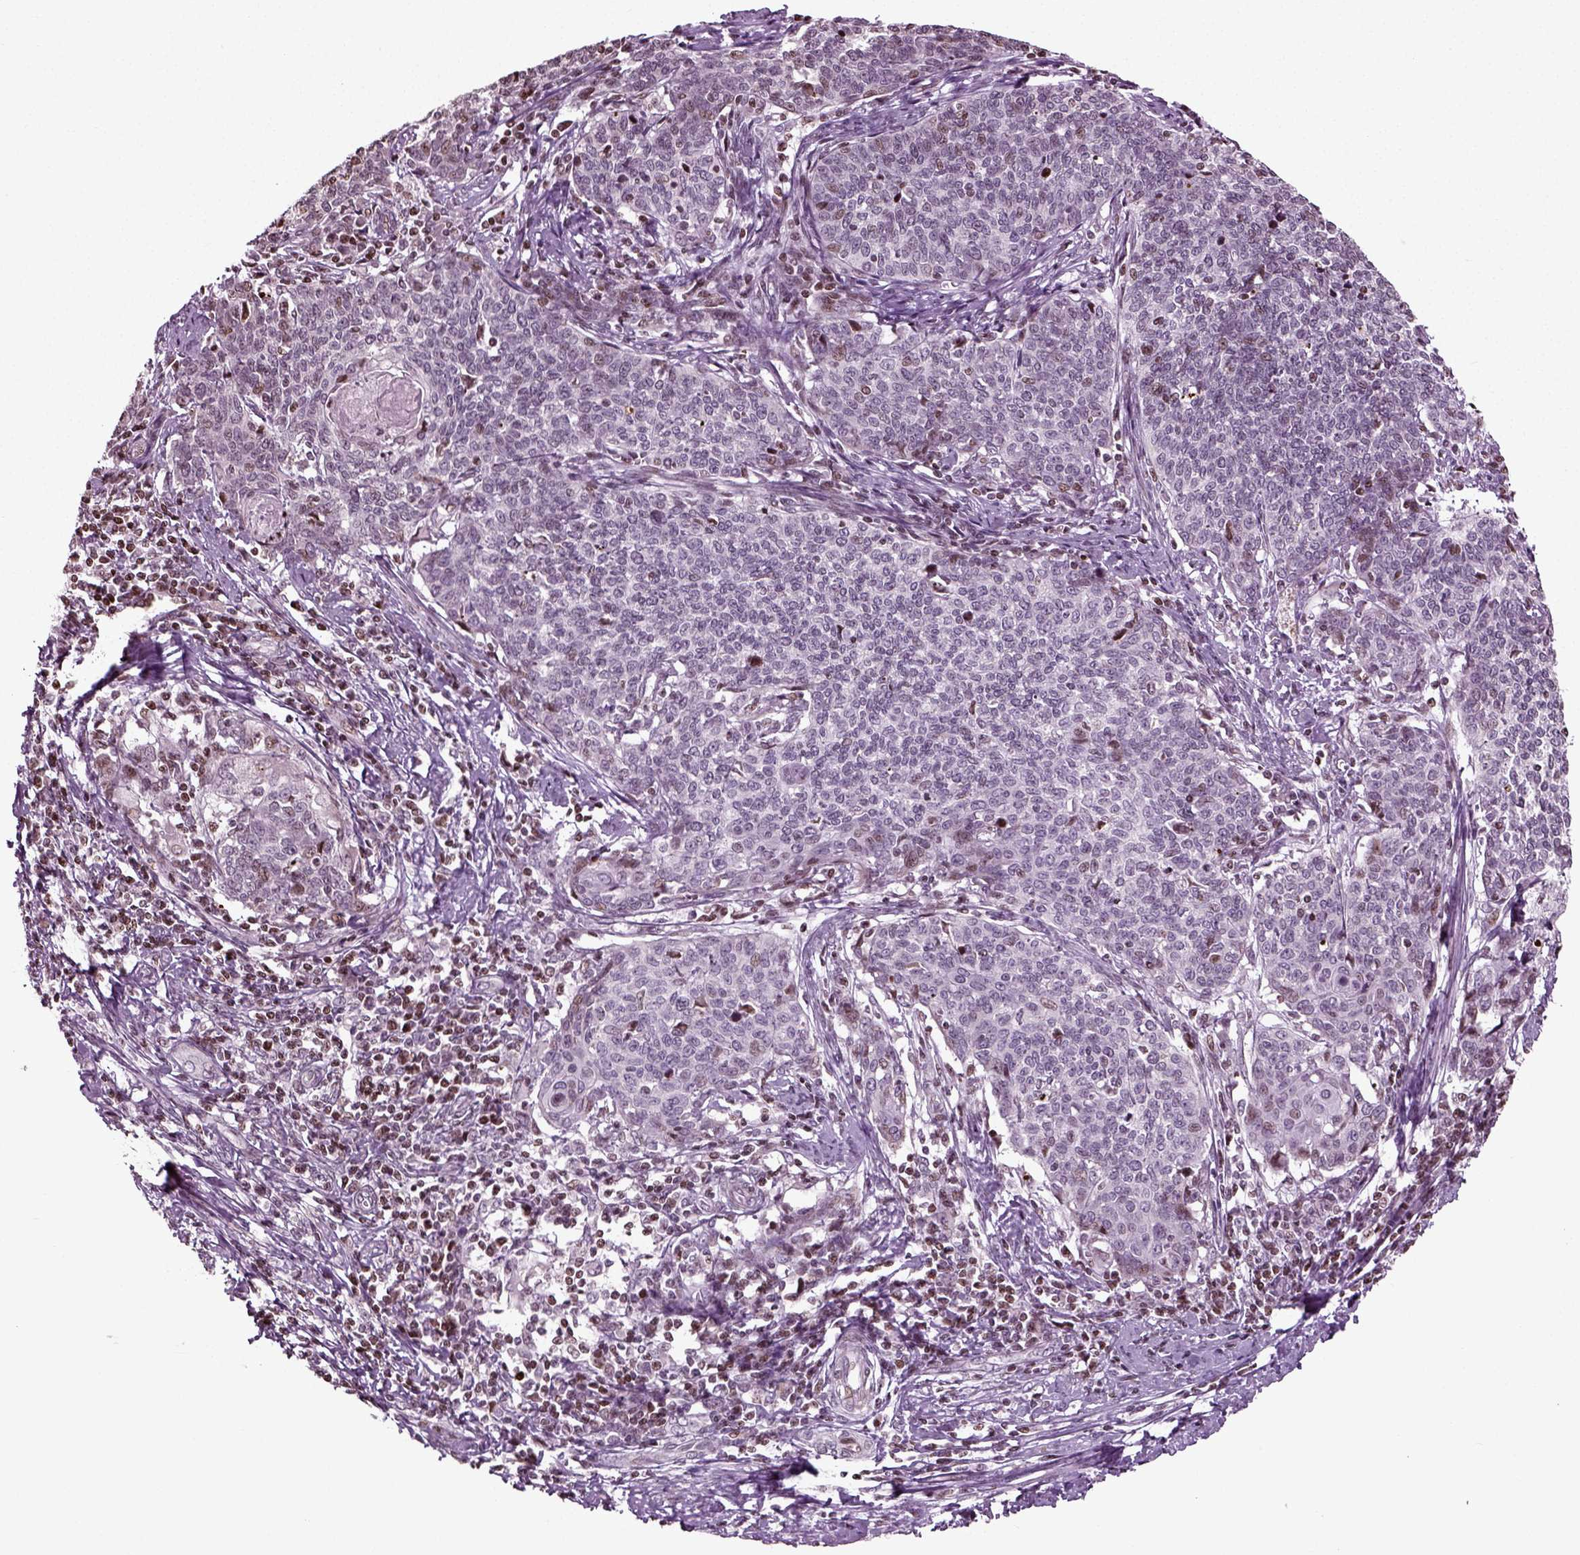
{"staining": {"intensity": "weak", "quantity": "<25%", "location": "nuclear"}, "tissue": "cervical cancer", "cell_type": "Tumor cells", "image_type": "cancer", "snomed": [{"axis": "morphology", "description": "Squamous cell carcinoma, NOS"}, {"axis": "topography", "description": "Cervix"}], "caption": "DAB immunohistochemical staining of human cervical cancer reveals no significant positivity in tumor cells. (DAB immunohistochemistry (IHC) with hematoxylin counter stain).", "gene": "HEYL", "patient": {"sex": "female", "age": 39}}